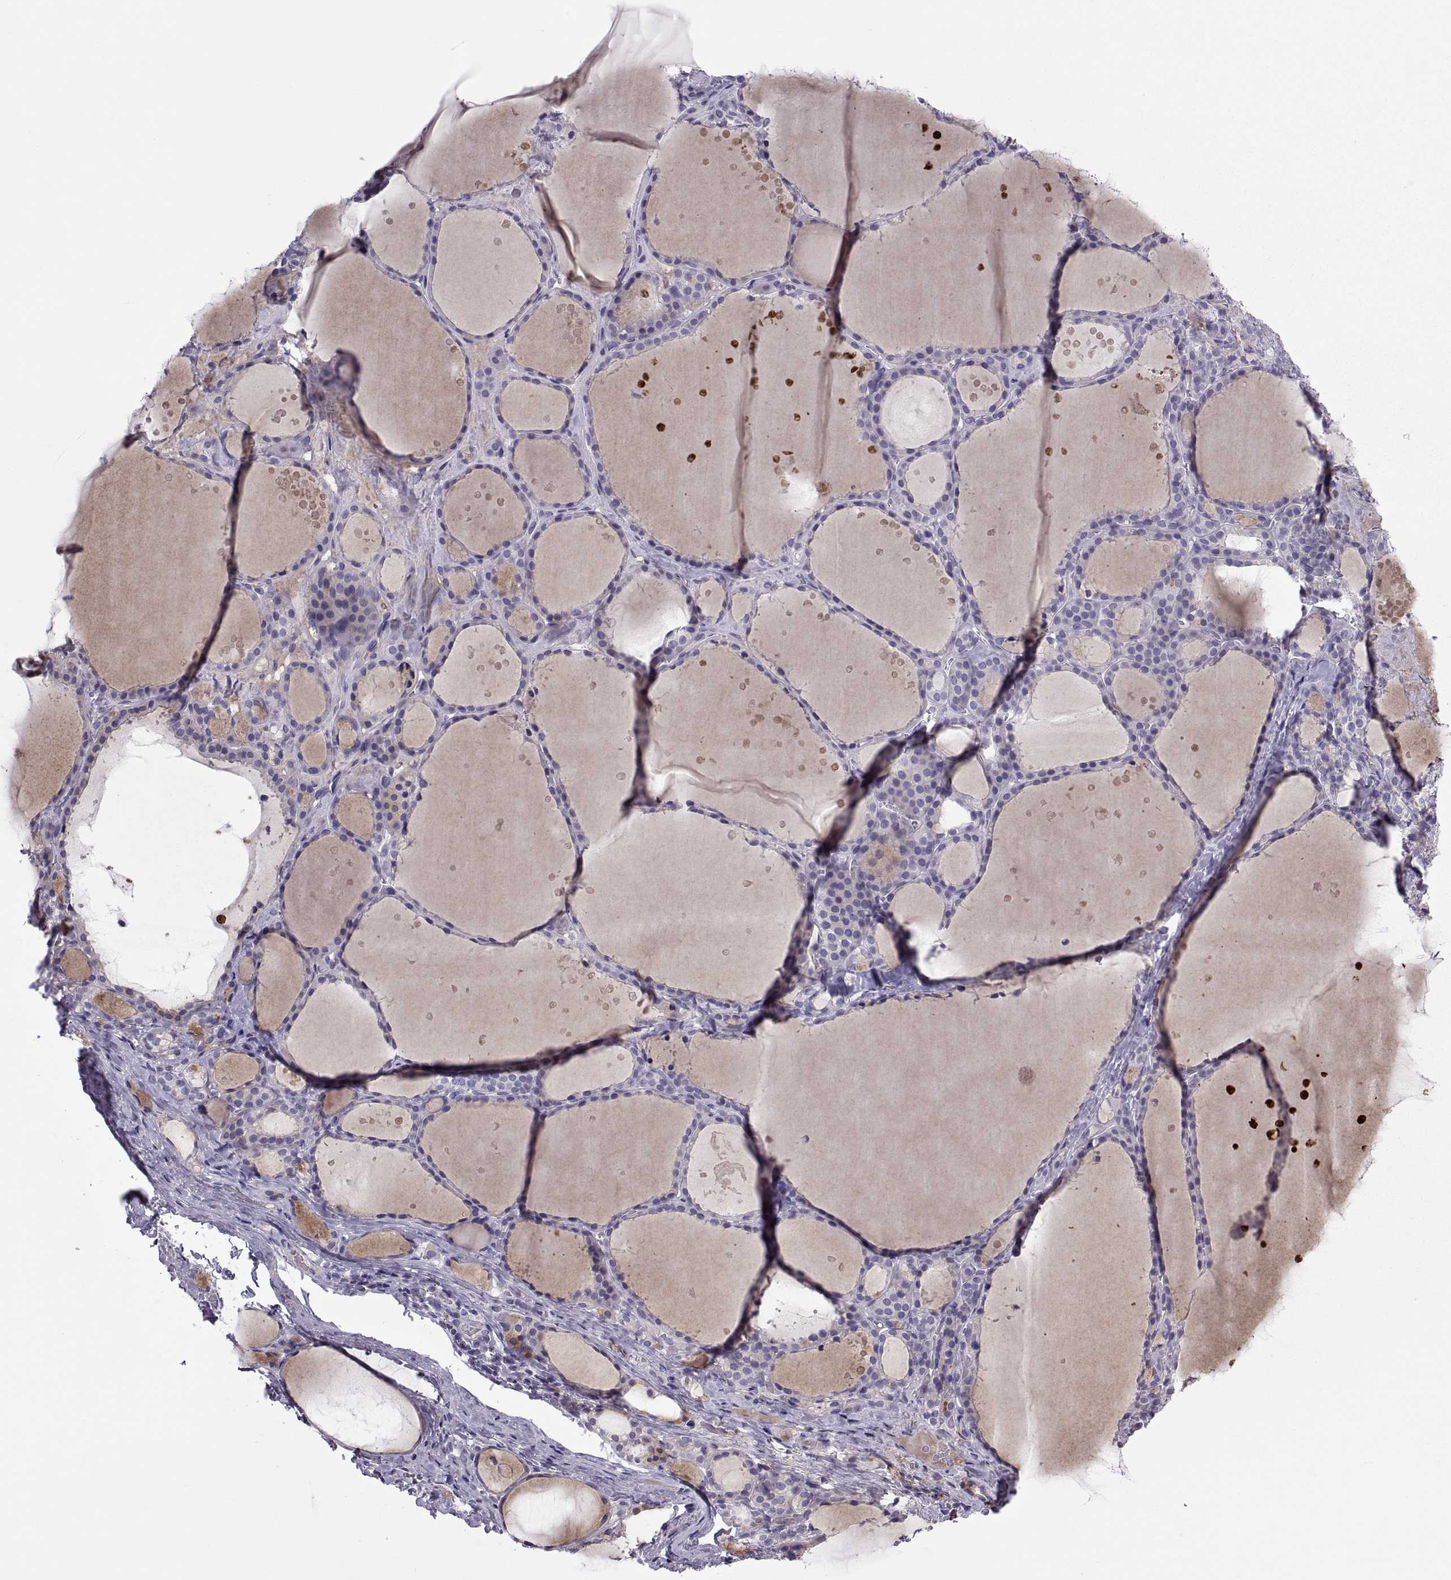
{"staining": {"intensity": "moderate", "quantity": "<25%", "location": "cytoplasmic/membranous"}, "tissue": "thyroid gland", "cell_type": "Glandular cells", "image_type": "normal", "snomed": [{"axis": "morphology", "description": "Normal tissue, NOS"}, {"axis": "topography", "description": "Thyroid gland"}], "caption": "Glandular cells exhibit low levels of moderate cytoplasmic/membranous staining in approximately <25% of cells in unremarkable human thyroid gland.", "gene": "TMEM158", "patient": {"sex": "male", "age": 68}}